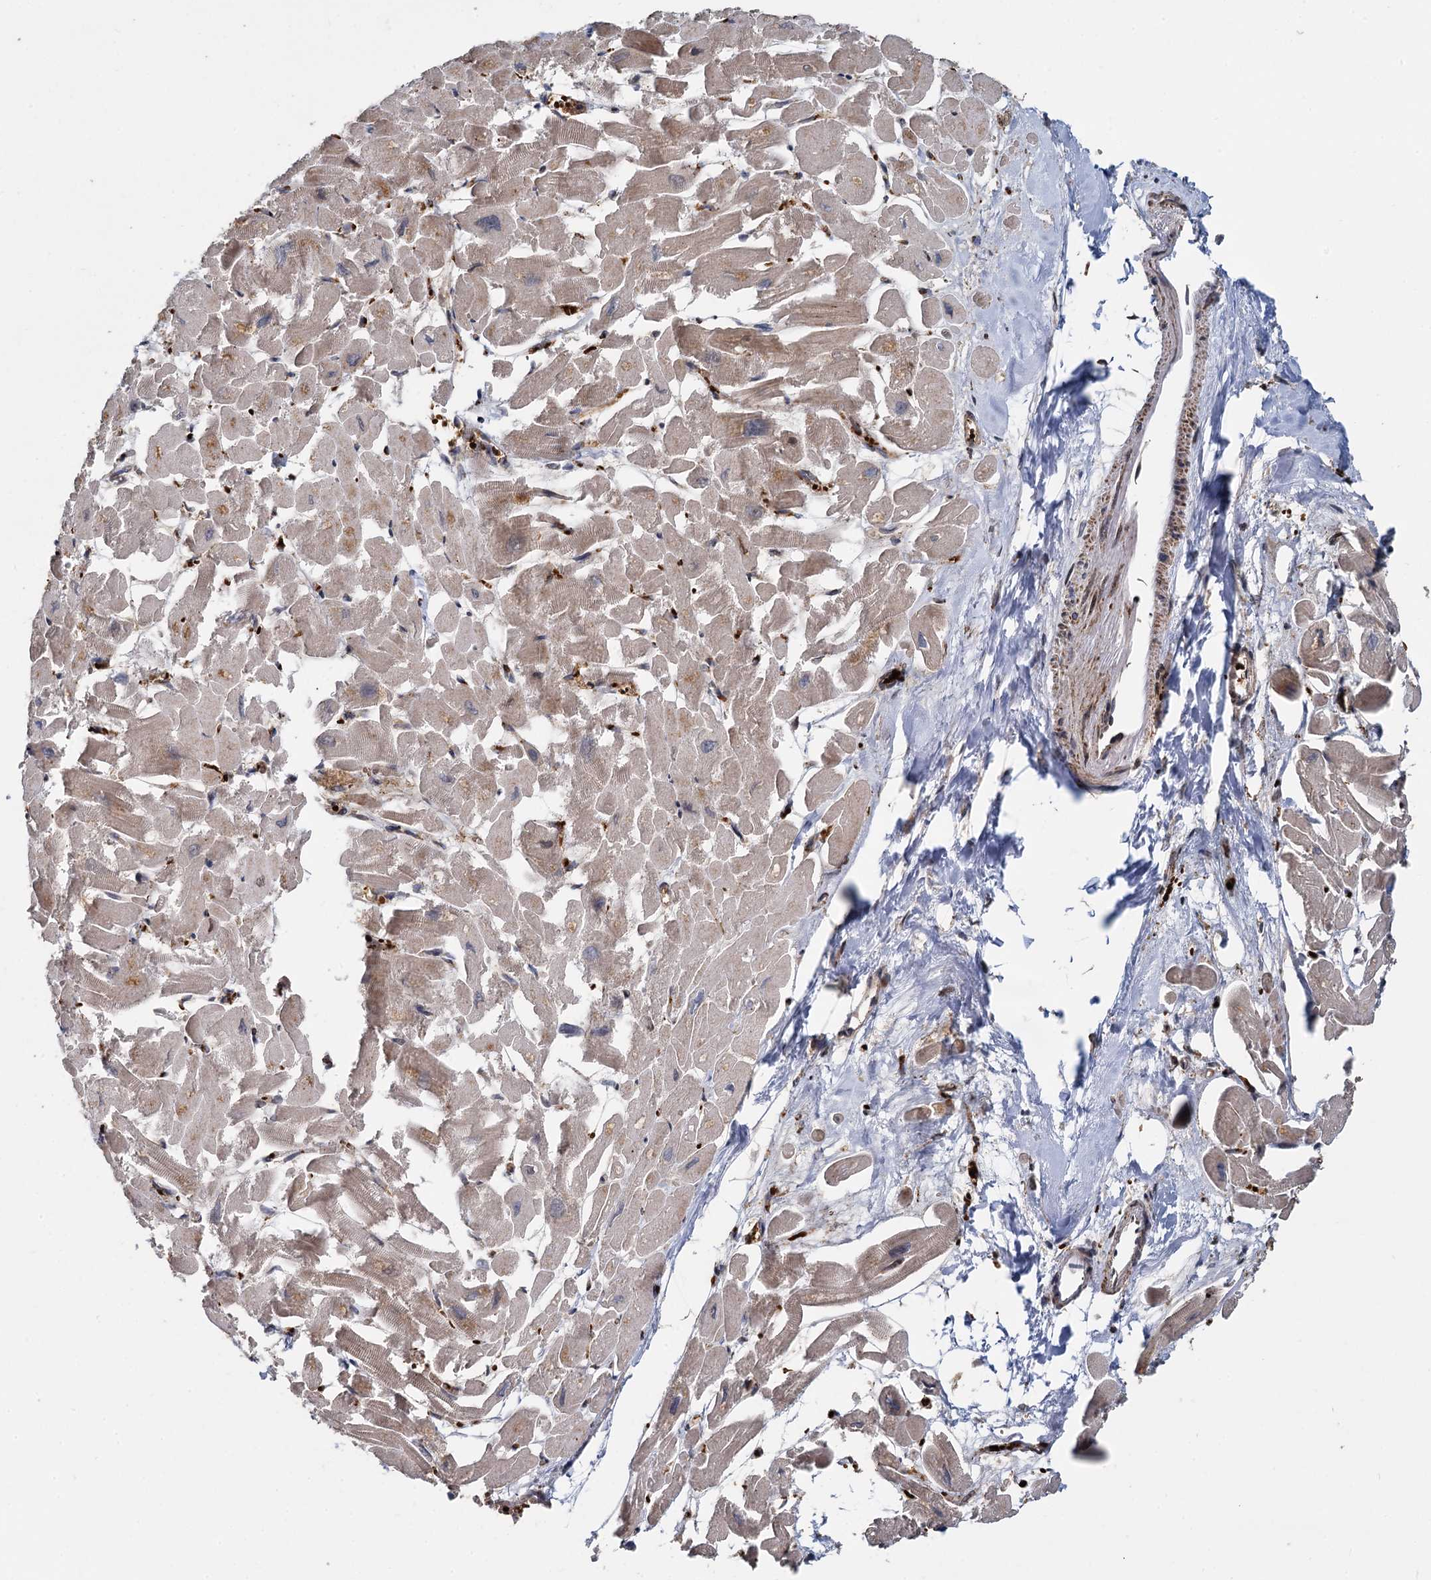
{"staining": {"intensity": "weak", "quantity": "25%-75%", "location": "cytoplasmic/membranous"}, "tissue": "heart muscle", "cell_type": "Cardiomyocytes", "image_type": "normal", "snomed": [{"axis": "morphology", "description": "Normal tissue, NOS"}, {"axis": "topography", "description": "Heart"}], "caption": "This is a photomicrograph of immunohistochemistry (IHC) staining of normal heart muscle, which shows weak positivity in the cytoplasmic/membranous of cardiomyocytes.", "gene": "FANCI", "patient": {"sex": "male", "age": 54}}